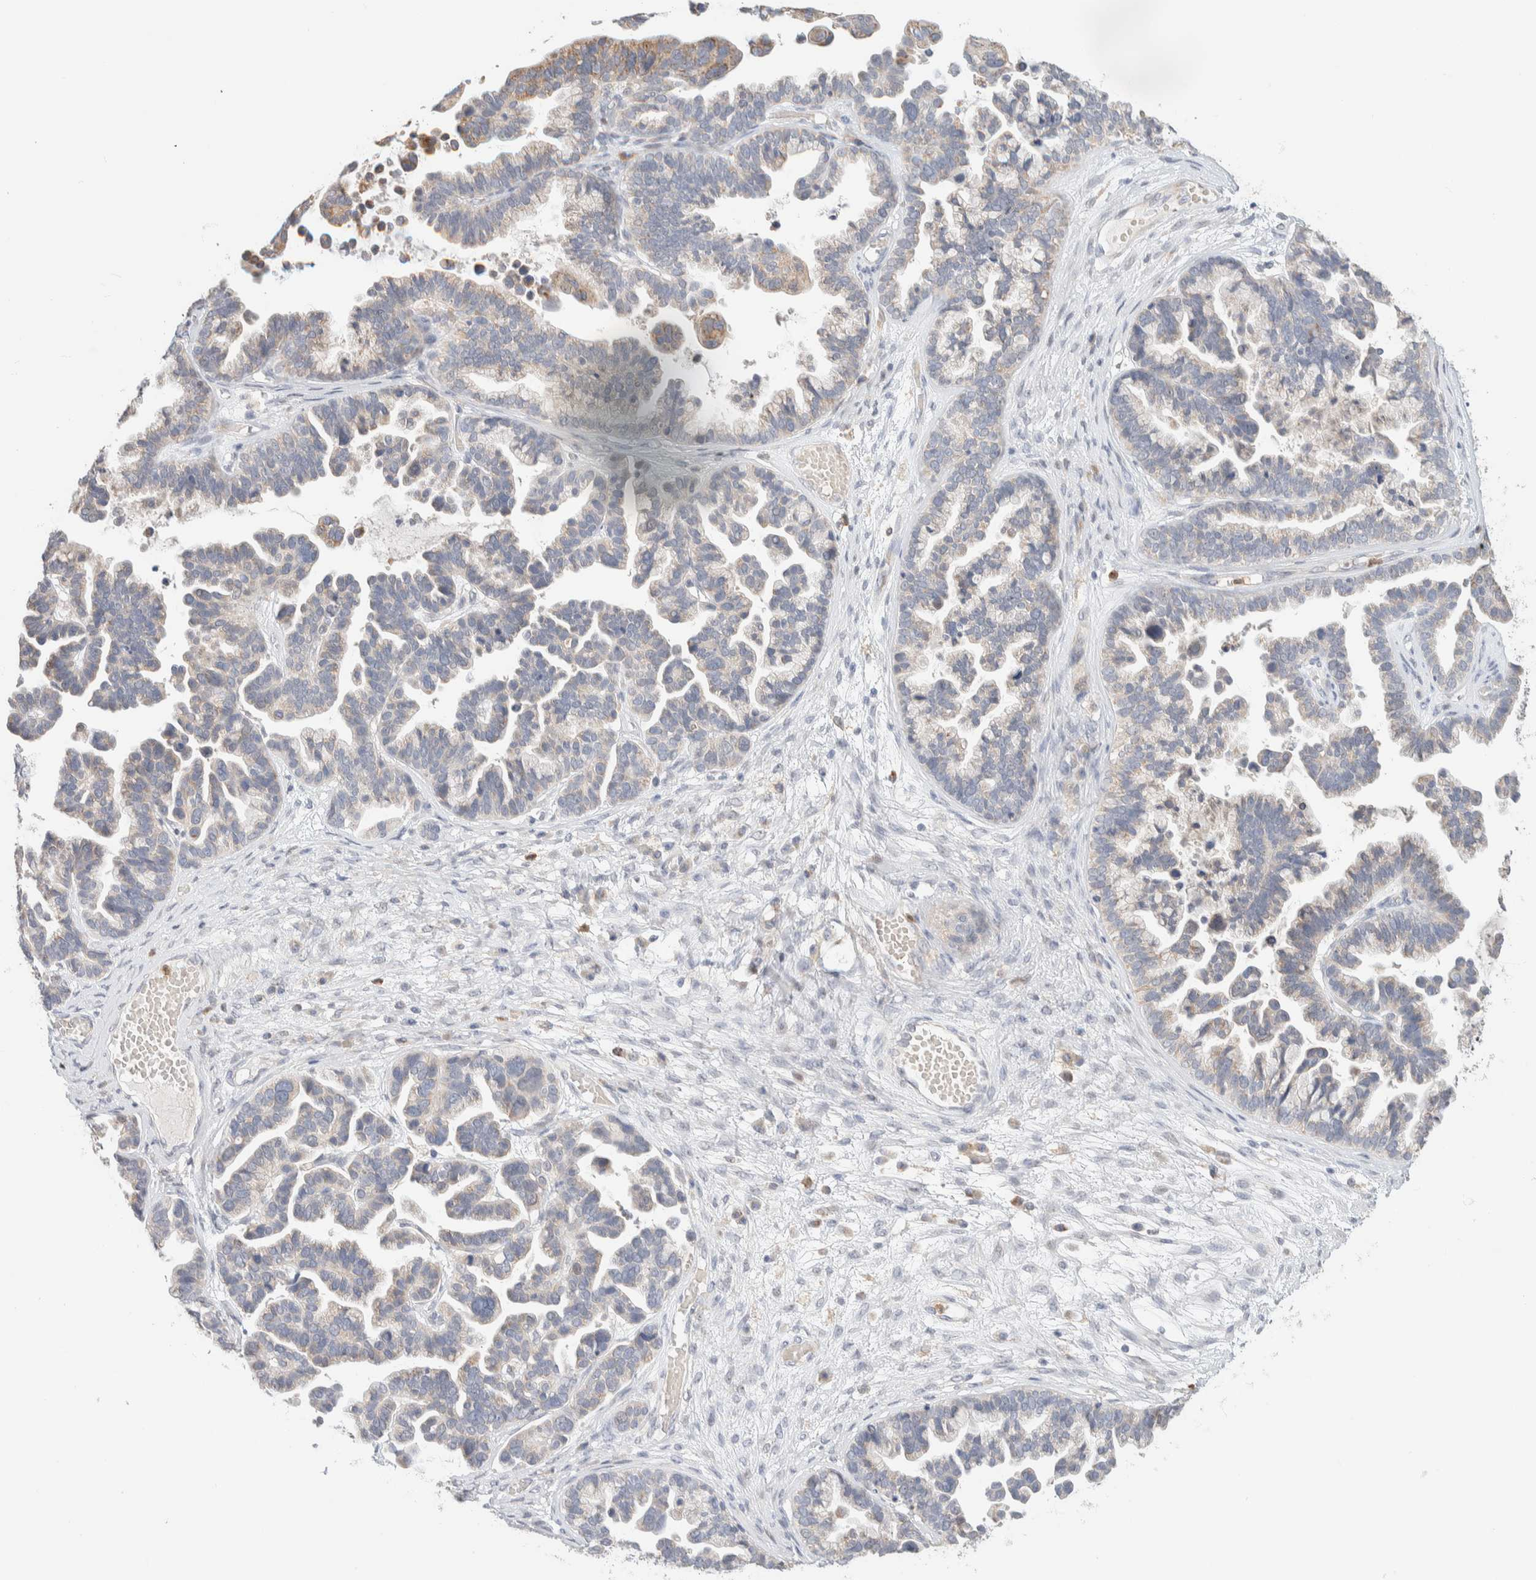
{"staining": {"intensity": "weak", "quantity": "<25%", "location": "cytoplasmic/membranous"}, "tissue": "ovarian cancer", "cell_type": "Tumor cells", "image_type": "cancer", "snomed": [{"axis": "morphology", "description": "Cystadenocarcinoma, serous, NOS"}, {"axis": "topography", "description": "Ovary"}], "caption": "High magnification brightfield microscopy of serous cystadenocarcinoma (ovarian) stained with DAB (brown) and counterstained with hematoxylin (blue): tumor cells show no significant expression.", "gene": "HDHD3", "patient": {"sex": "female", "age": 56}}